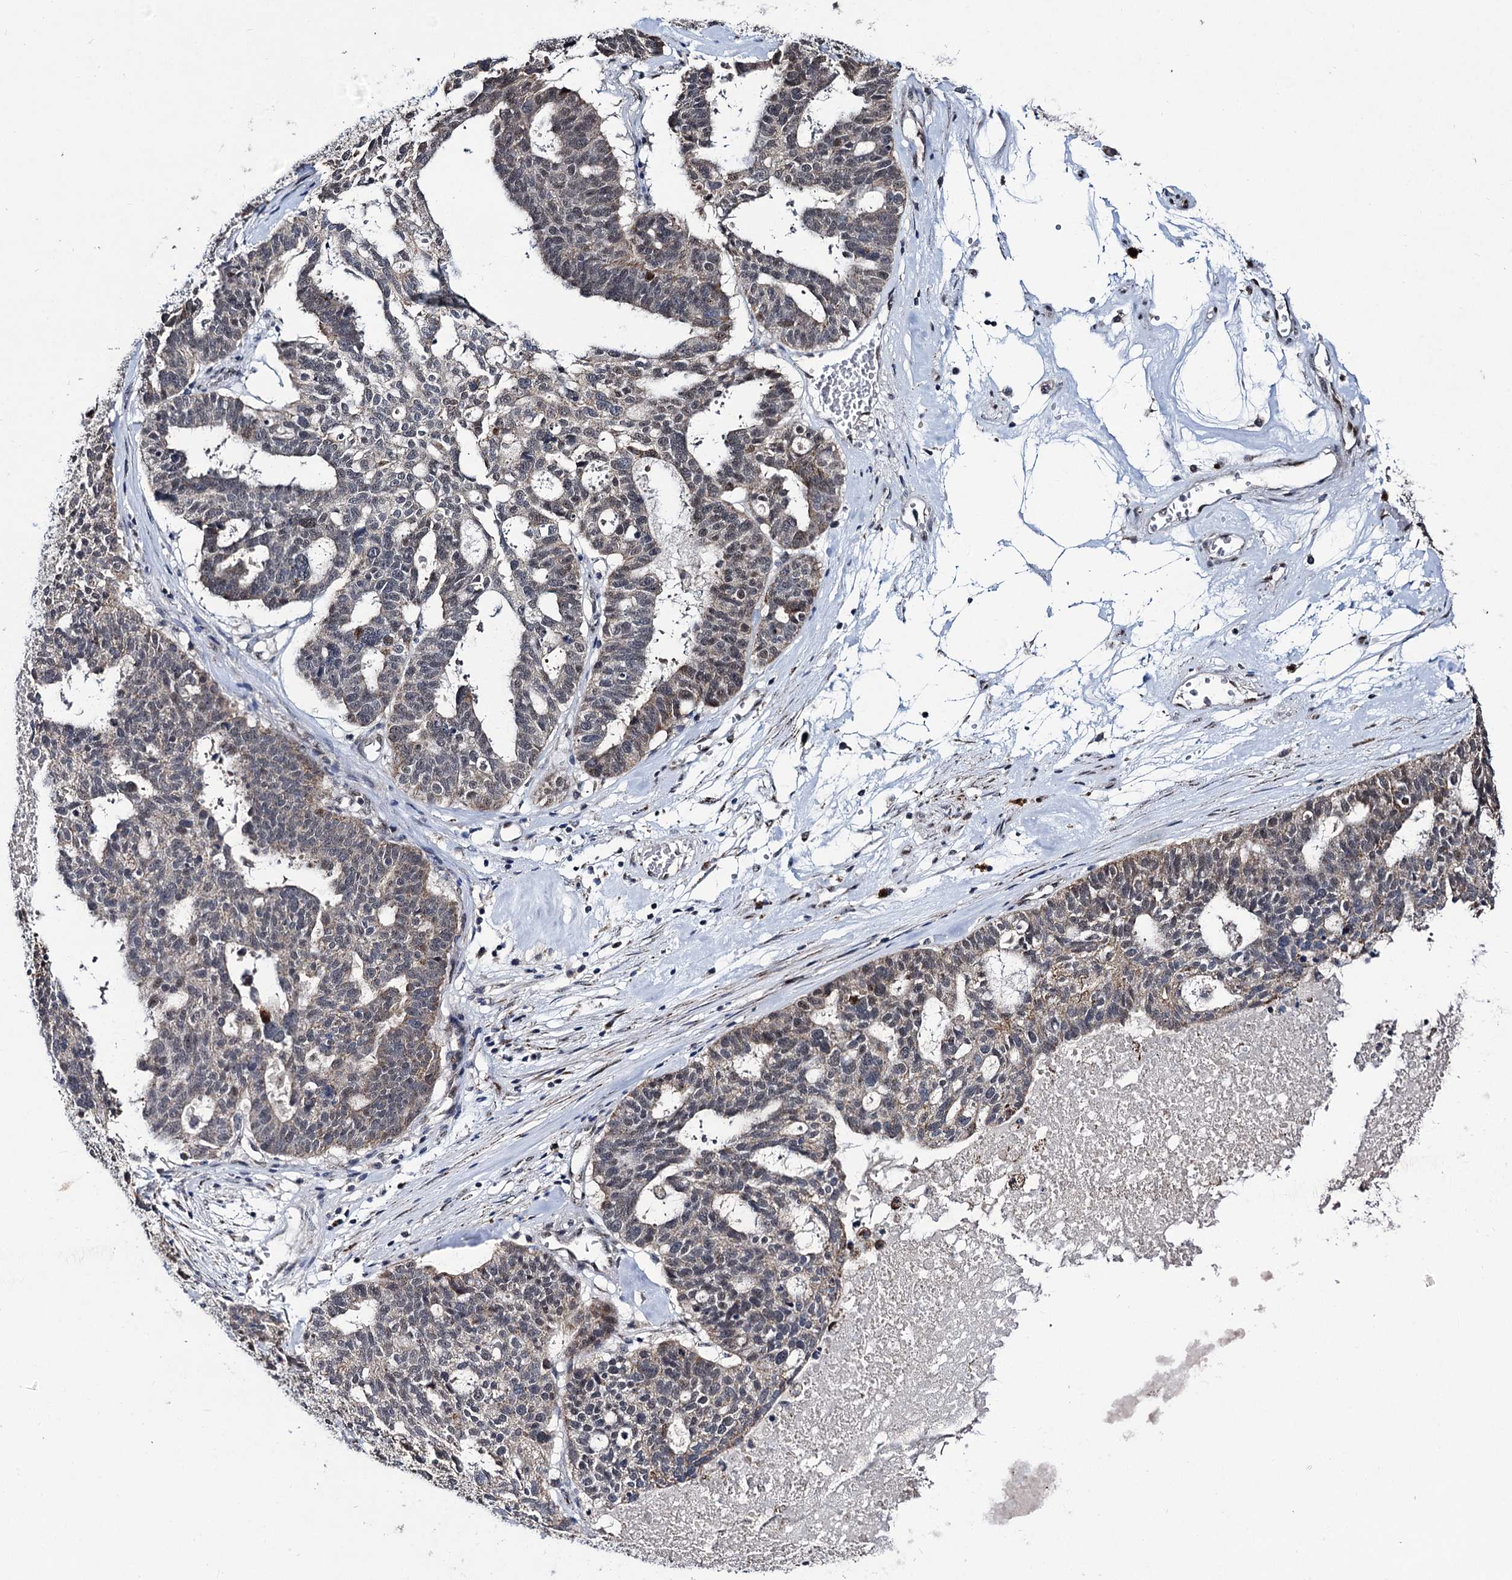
{"staining": {"intensity": "strong", "quantity": "25%-75%", "location": "nuclear"}, "tissue": "ovarian cancer", "cell_type": "Tumor cells", "image_type": "cancer", "snomed": [{"axis": "morphology", "description": "Cystadenocarcinoma, serous, NOS"}, {"axis": "topography", "description": "Ovary"}], "caption": "Immunohistochemistry micrograph of neoplastic tissue: serous cystadenocarcinoma (ovarian) stained using immunohistochemistry displays high levels of strong protein expression localized specifically in the nuclear of tumor cells, appearing as a nuclear brown color.", "gene": "RPUSD4", "patient": {"sex": "female", "age": 59}}